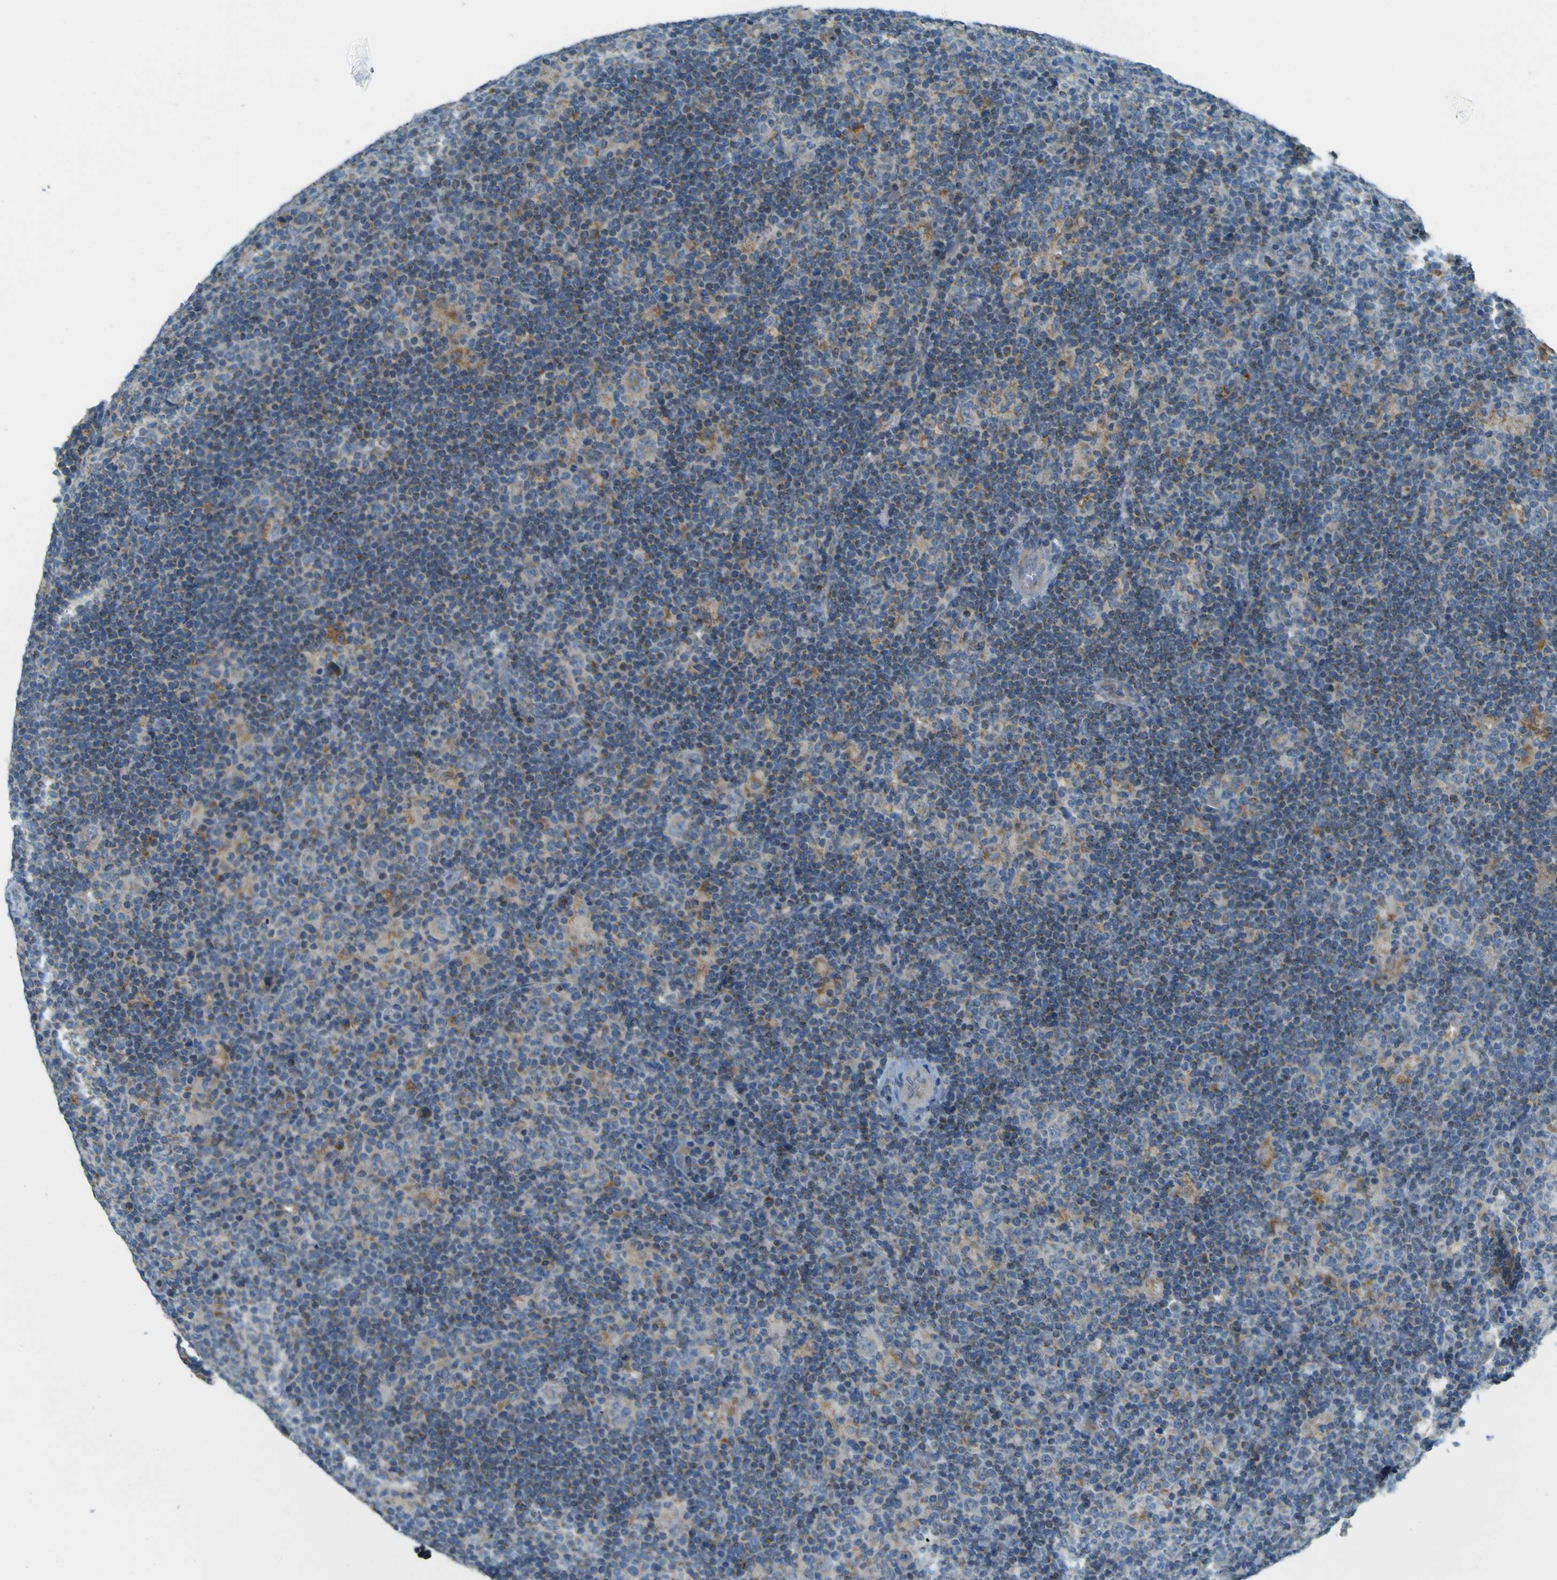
{"staining": {"intensity": "weak", "quantity": ">75%", "location": "cytoplasmic/membranous"}, "tissue": "lymphoma", "cell_type": "Tumor cells", "image_type": "cancer", "snomed": [{"axis": "morphology", "description": "Hodgkin's disease, NOS"}, {"axis": "topography", "description": "Lymph node"}], "caption": "Immunohistochemical staining of human Hodgkin's disease reveals low levels of weak cytoplasmic/membranous protein positivity in approximately >75% of tumor cells.", "gene": "FKTN", "patient": {"sex": "female", "age": 57}}